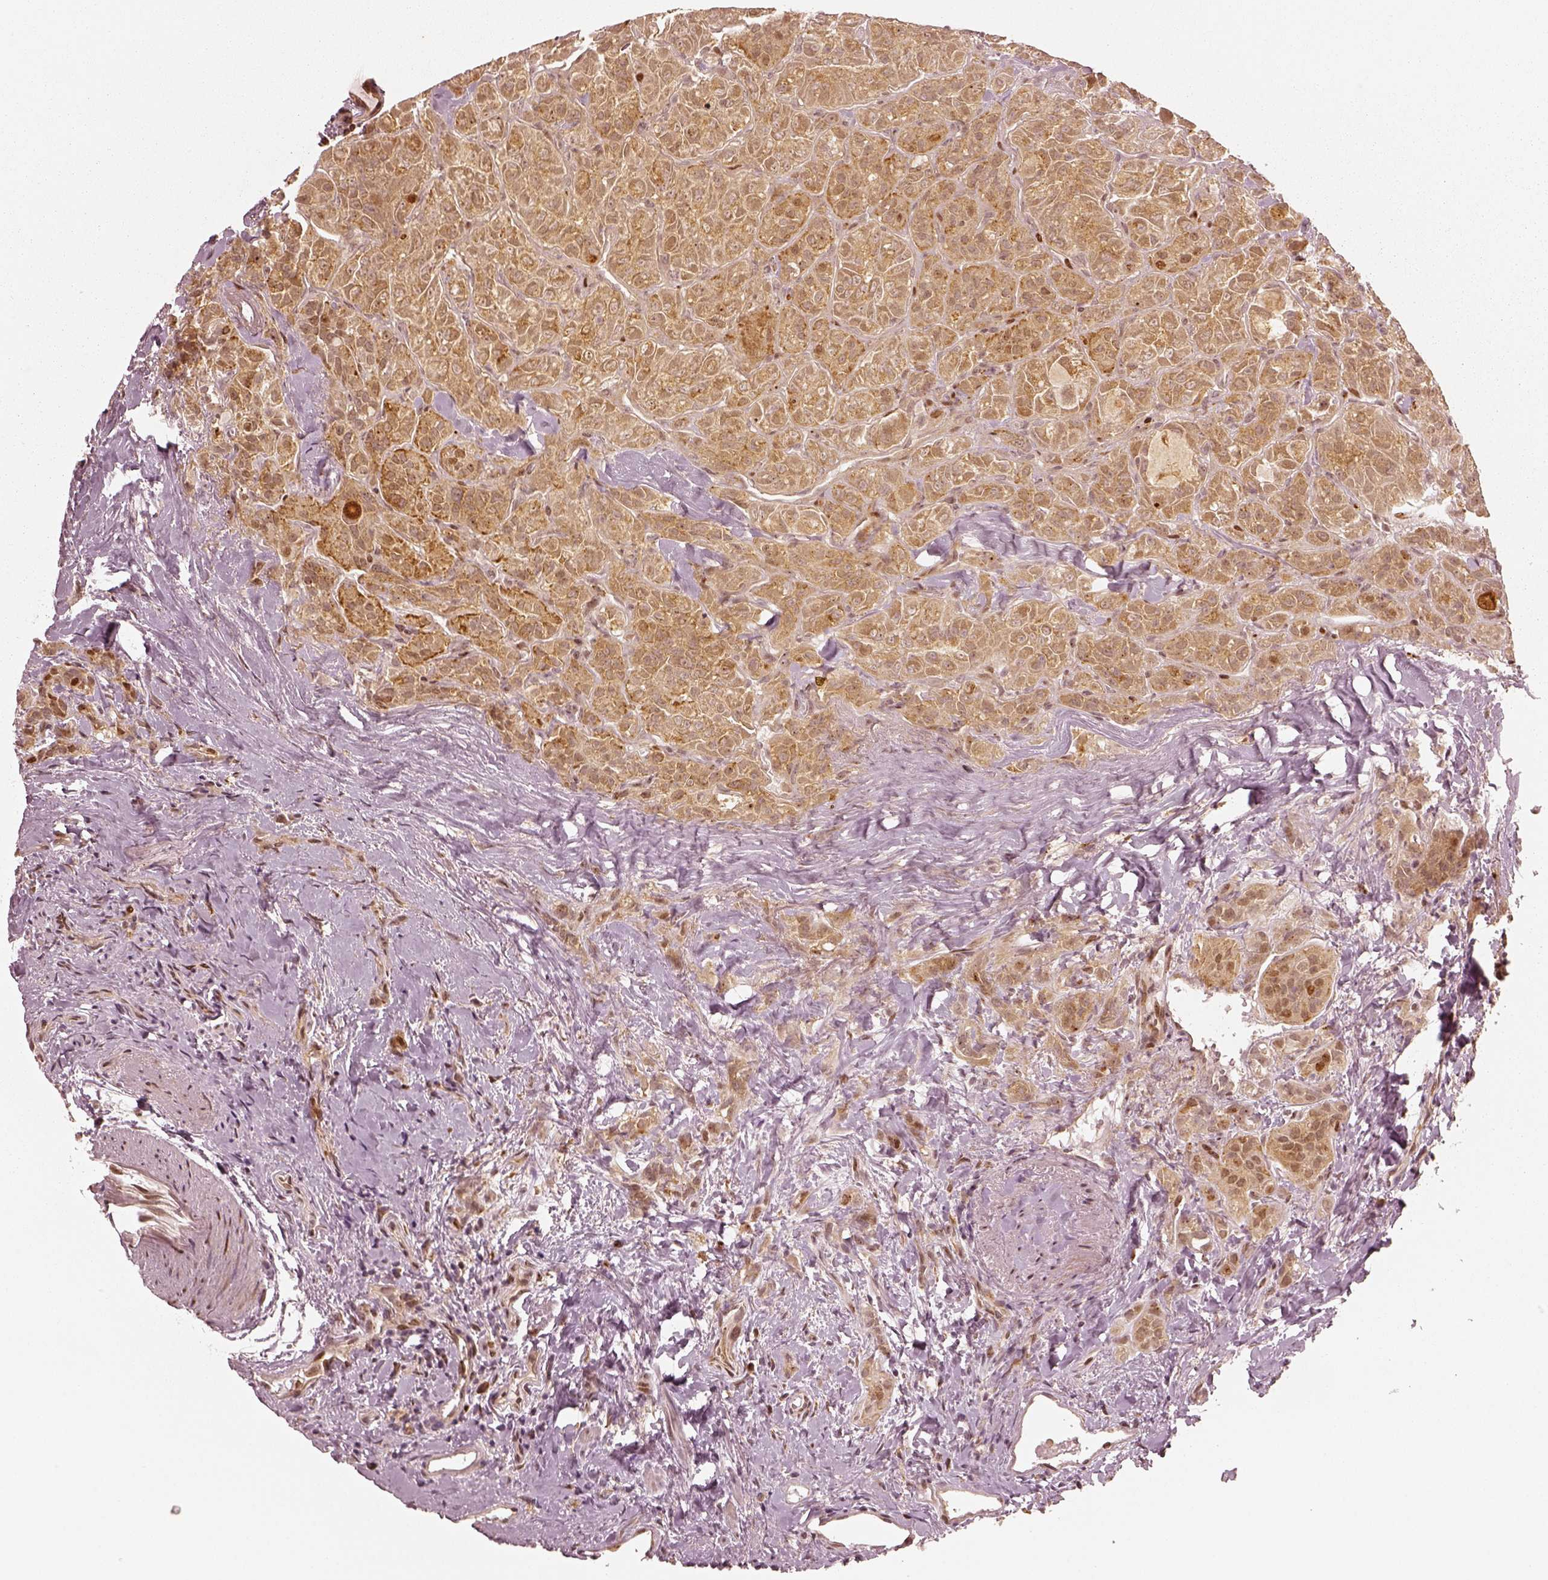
{"staining": {"intensity": "moderate", "quantity": ">75%", "location": "cytoplasmic/membranous,nuclear"}, "tissue": "thyroid cancer", "cell_type": "Tumor cells", "image_type": "cancer", "snomed": [{"axis": "morphology", "description": "Papillary adenocarcinoma, NOS"}, {"axis": "topography", "description": "Thyroid gland"}], "caption": "Approximately >75% of tumor cells in human papillary adenocarcinoma (thyroid) exhibit moderate cytoplasmic/membranous and nuclear protein expression as visualized by brown immunohistochemical staining.", "gene": "SLC12A9", "patient": {"sex": "female", "age": 45}}